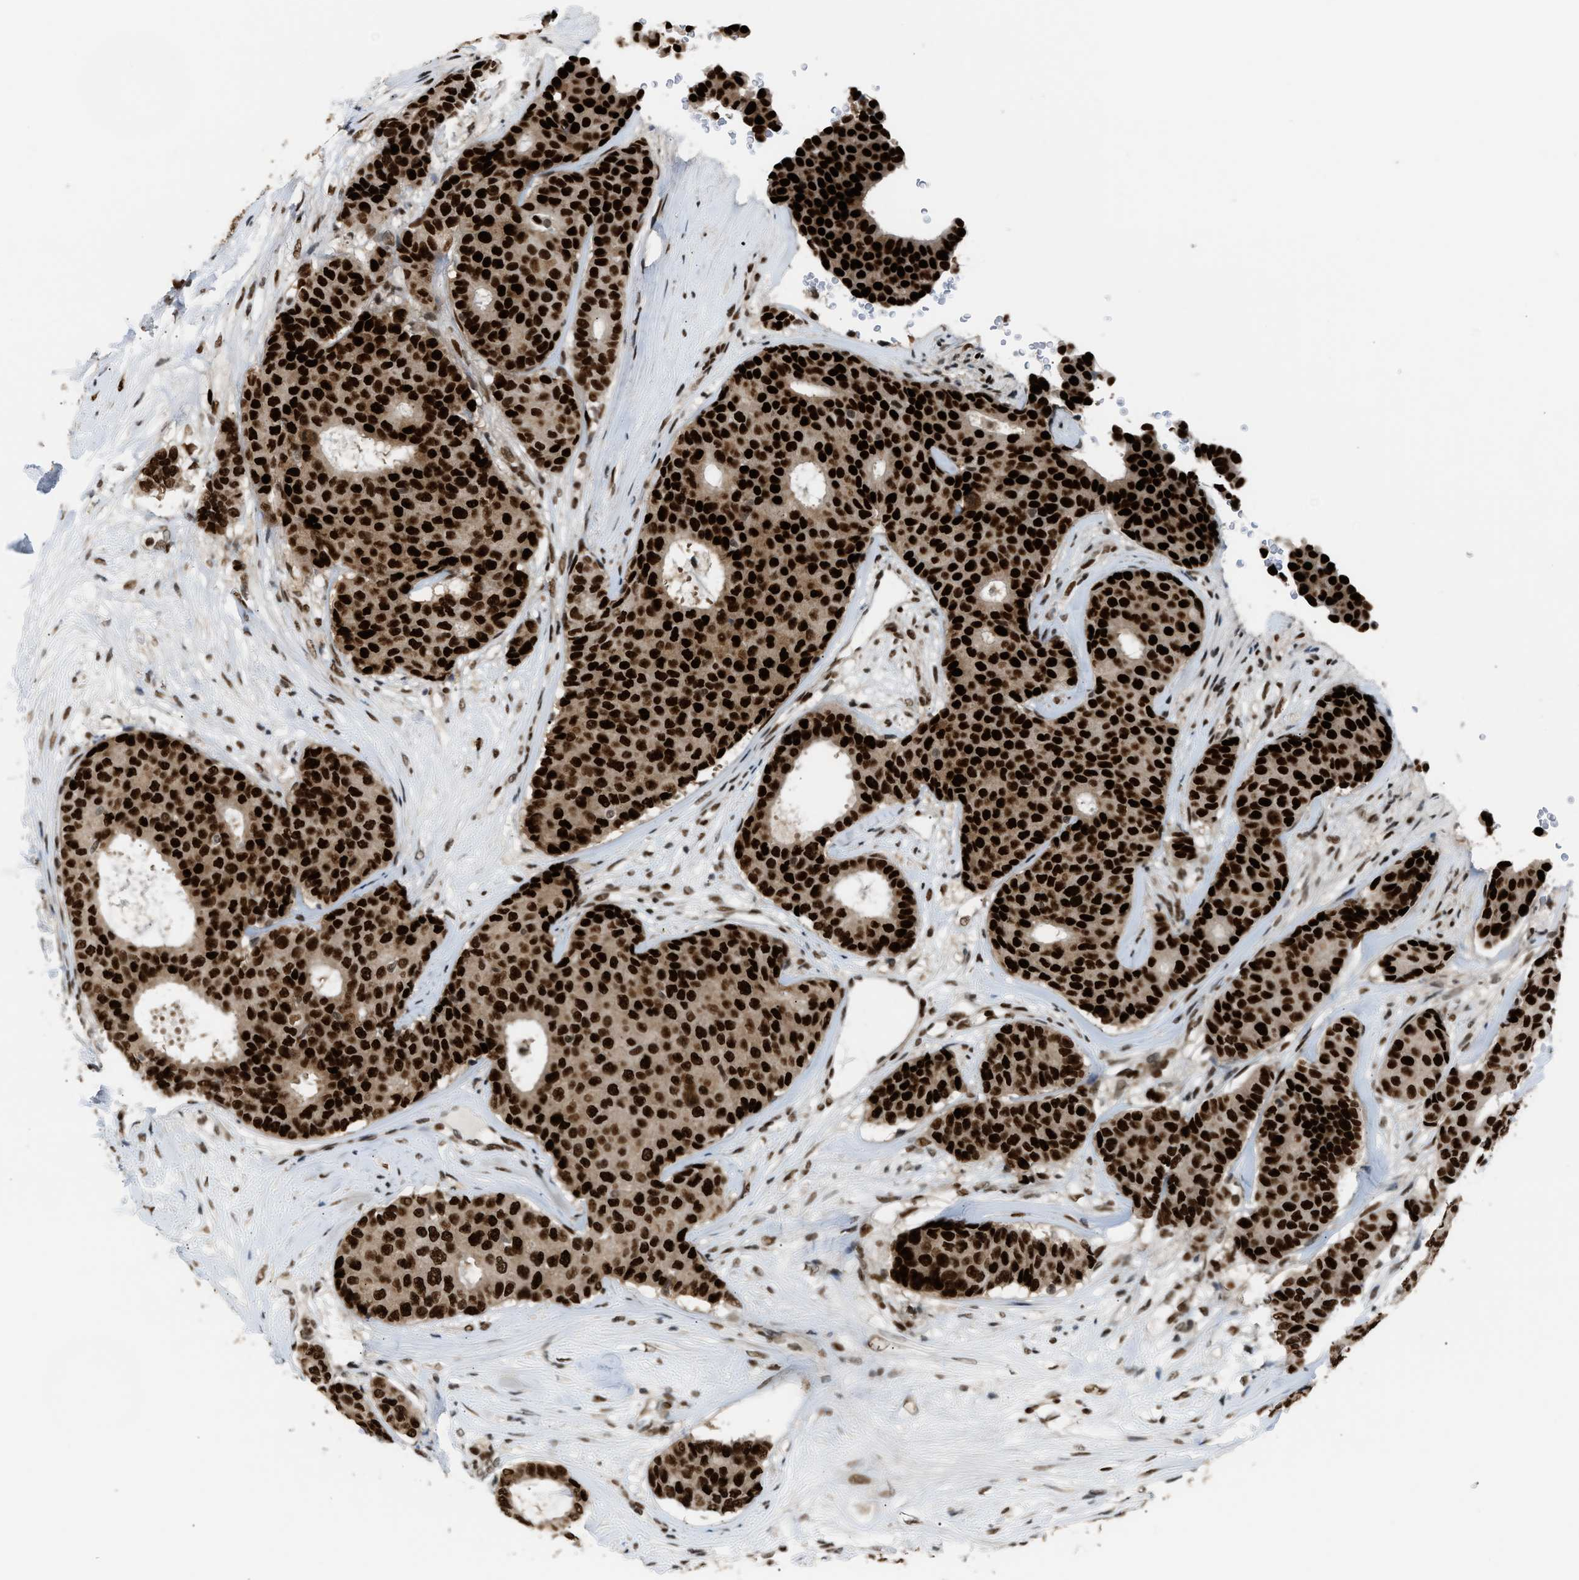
{"staining": {"intensity": "strong", "quantity": ">75%", "location": "nuclear"}, "tissue": "breast cancer", "cell_type": "Tumor cells", "image_type": "cancer", "snomed": [{"axis": "morphology", "description": "Duct carcinoma"}, {"axis": "topography", "description": "Breast"}], "caption": "Protein analysis of invasive ductal carcinoma (breast) tissue reveals strong nuclear staining in approximately >75% of tumor cells. (IHC, brightfield microscopy, high magnification).", "gene": "SSBP2", "patient": {"sex": "female", "age": 75}}